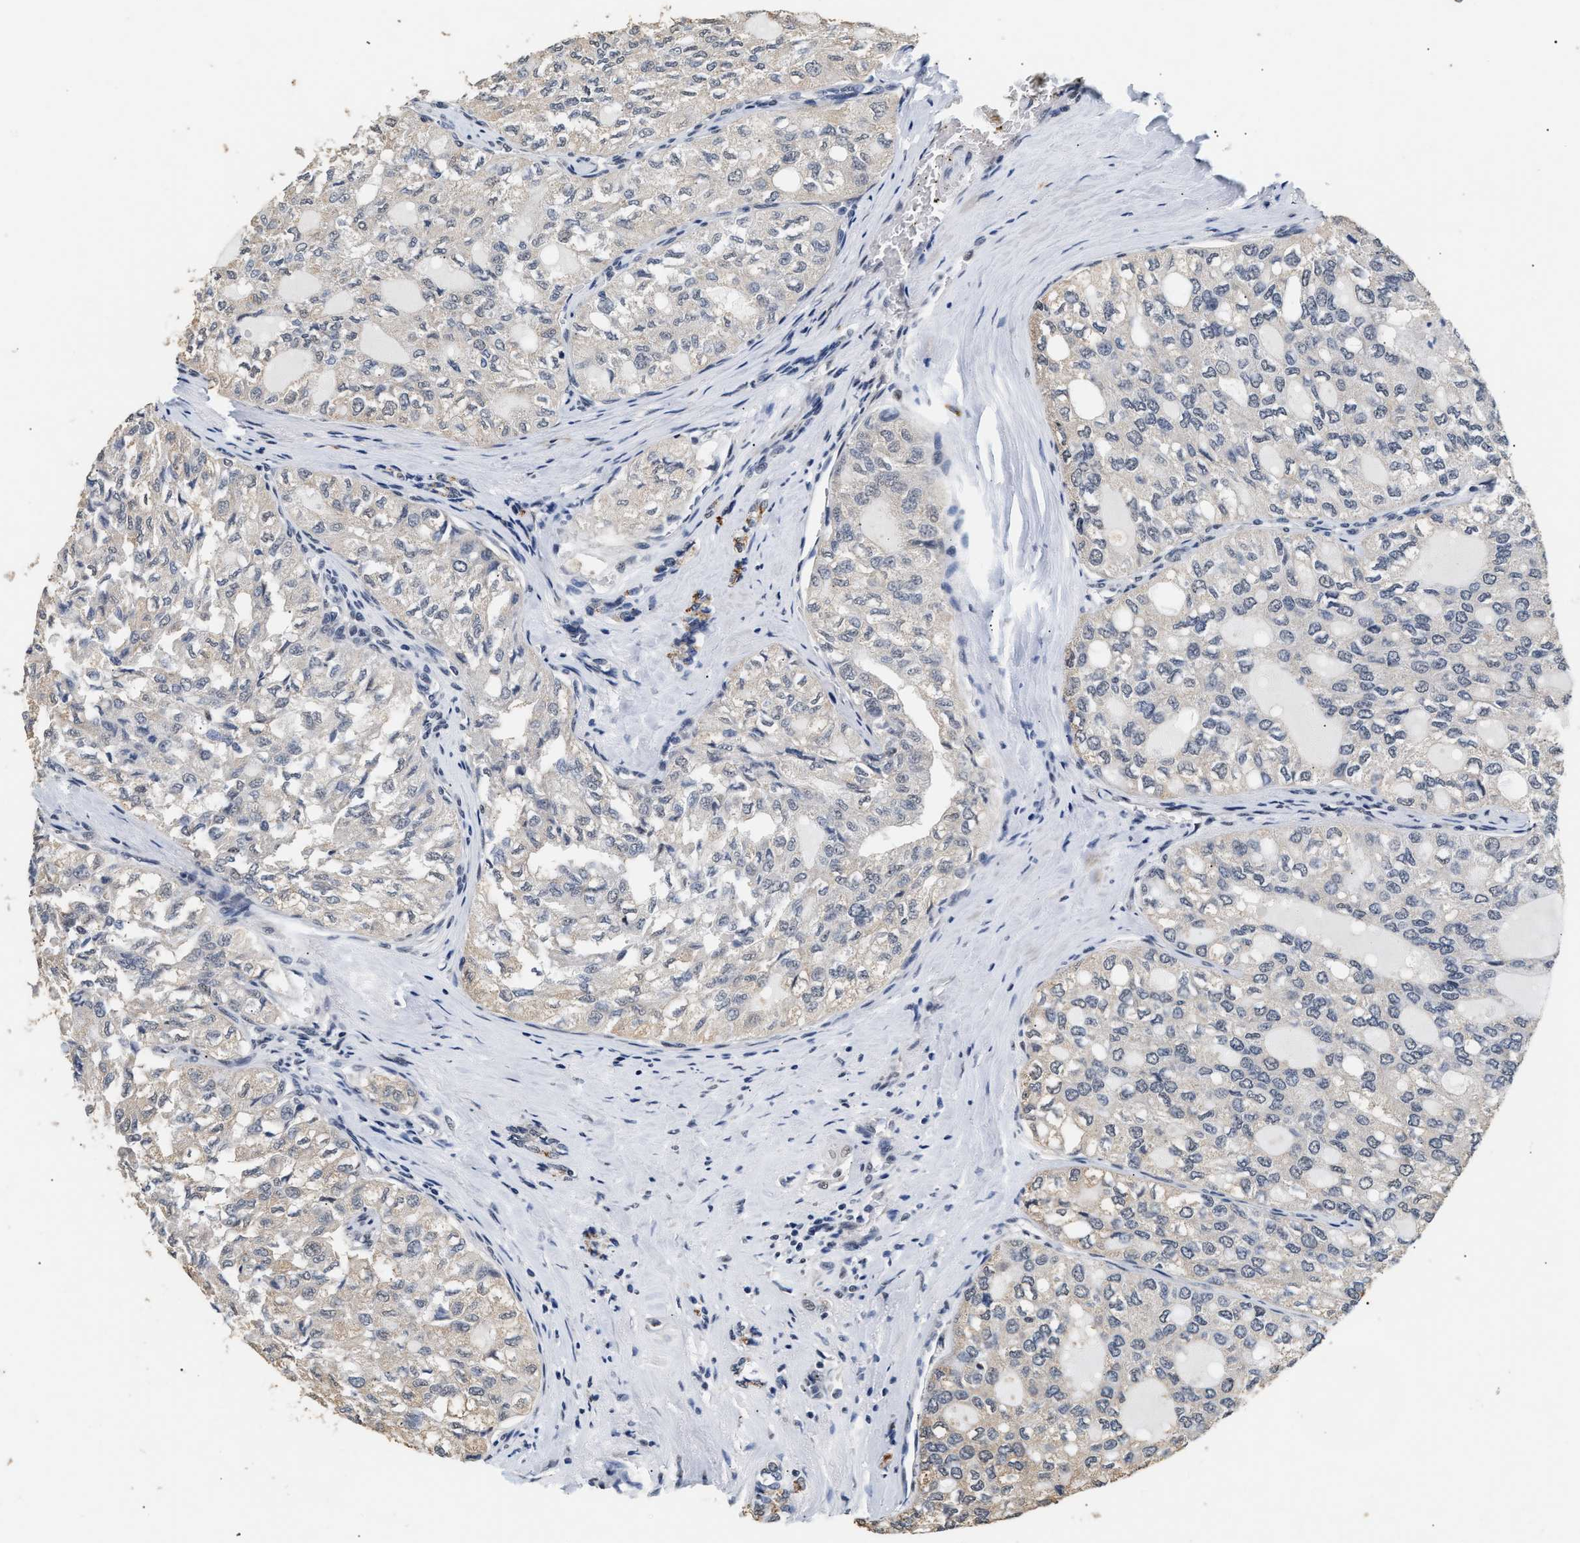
{"staining": {"intensity": "negative", "quantity": "none", "location": "none"}, "tissue": "thyroid cancer", "cell_type": "Tumor cells", "image_type": "cancer", "snomed": [{"axis": "morphology", "description": "Follicular adenoma carcinoma, NOS"}, {"axis": "topography", "description": "Thyroid gland"}], "caption": "Follicular adenoma carcinoma (thyroid) stained for a protein using immunohistochemistry displays no staining tumor cells.", "gene": "THOC1", "patient": {"sex": "male", "age": 75}}